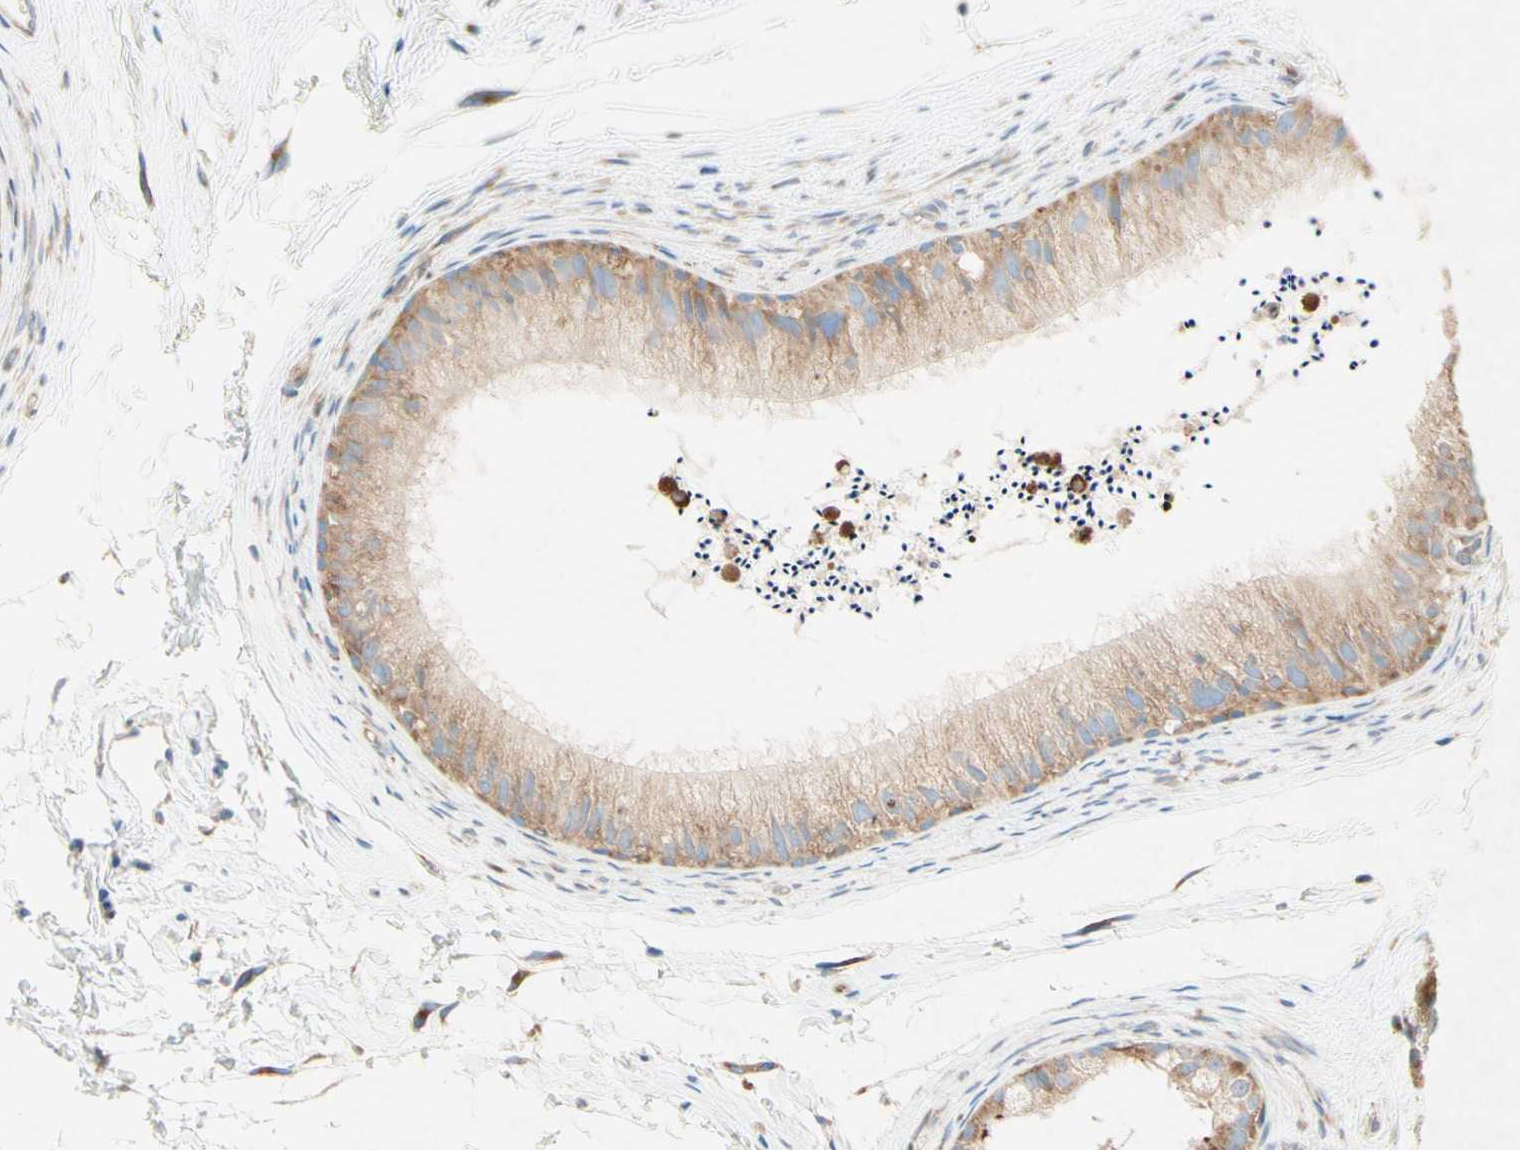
{"staining": {"intensity": "moderate", "quantity": ">75%", "location": "cytoplasmic/membranous"}, "tissue": "epididymis", "cell_type": "Glandular cells", "image_type": "normal", "snomed": [{"axis": "morphology", "description": "Normal tissue, NOS"}, {"axis": "topography", "description": "Epididymis"}], "caption": "Epididymis stained with DAB (3,3'-diaminobenzidine) IHC reveals medium levels of moderate cytoplasmic/membranous positivity in about >75% of glandular cells.", "gene": "PABPC1", "patient": {"sex": "male", "age": 56}}